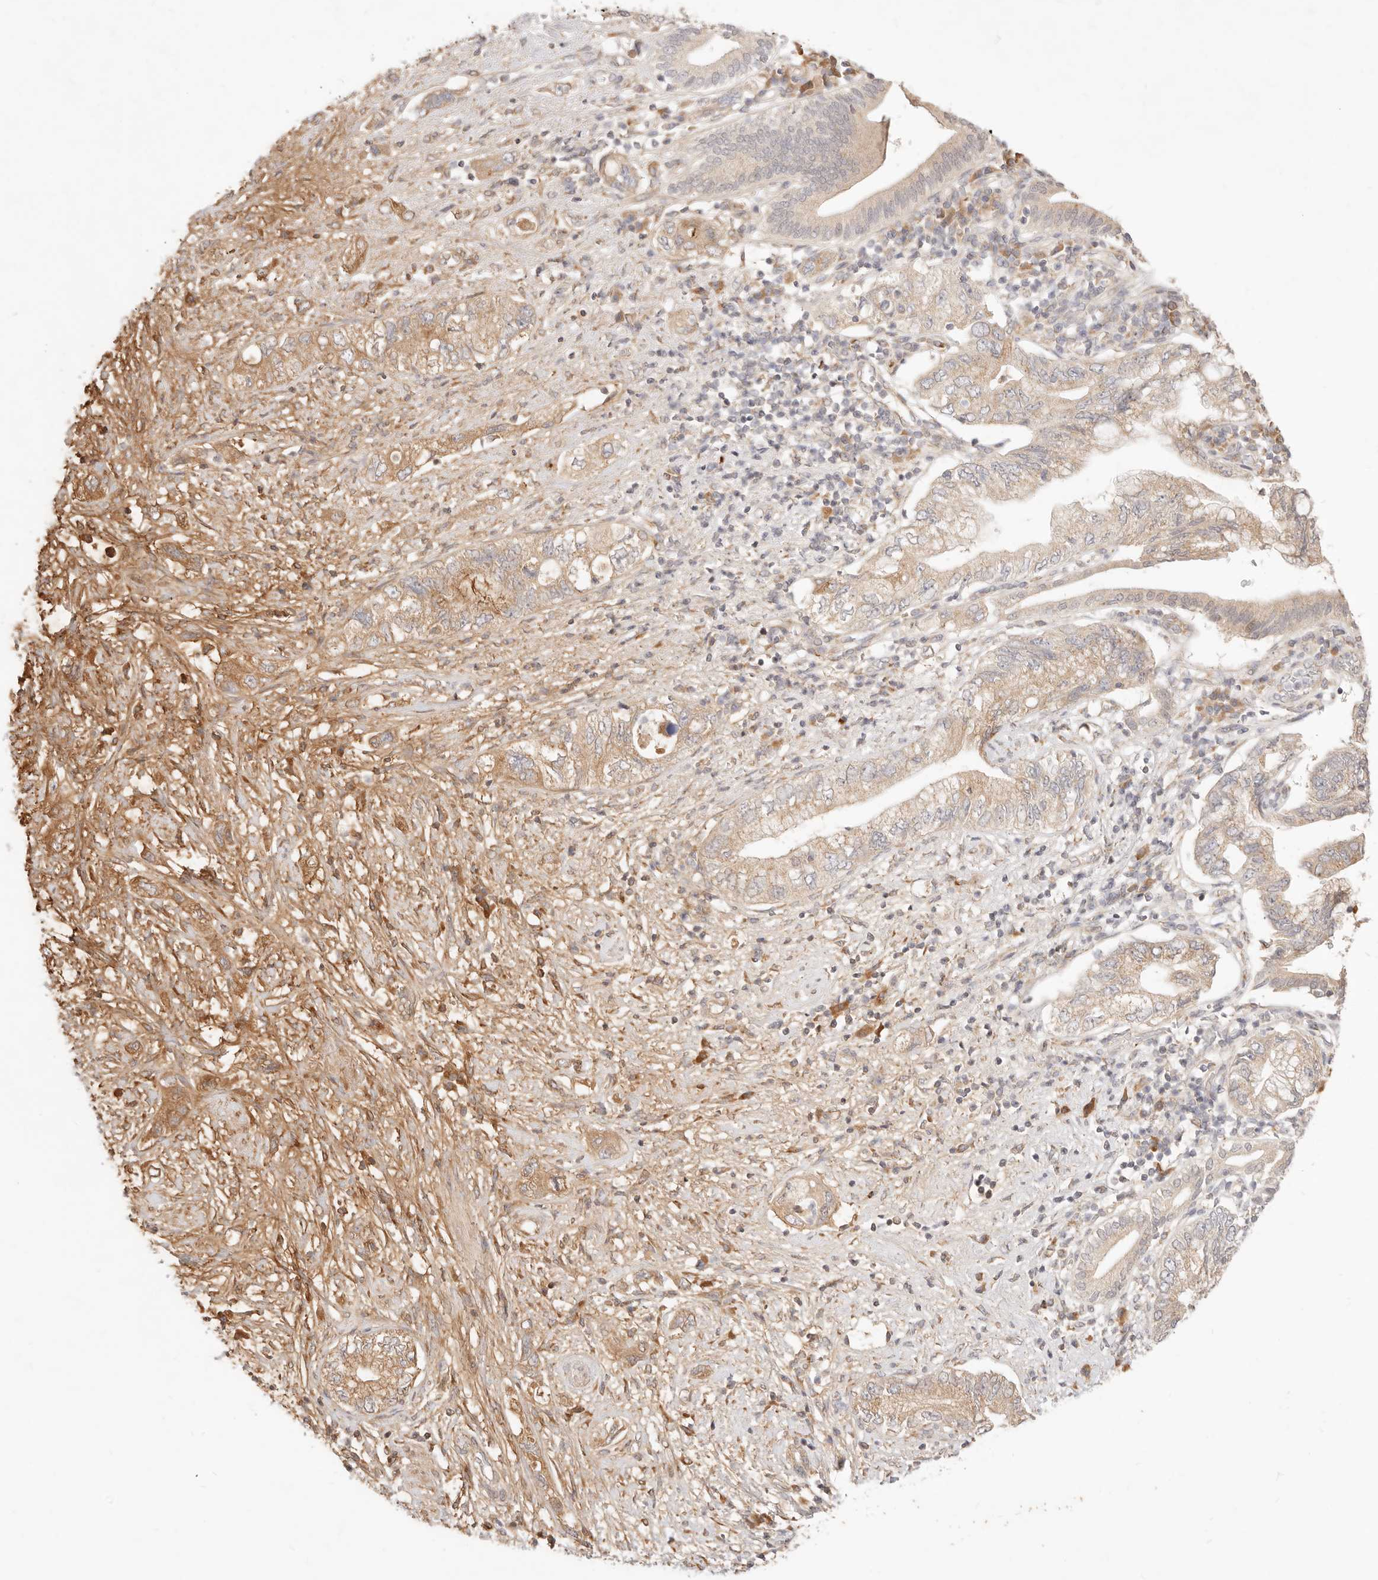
{"staining": {"intensity": "moderate", "quantity": ">75%", "location": "cytoplasmic/membranous"}, "tissue": "pancreatic cancer", "cell_type": "Tumor cells", "image_type": "cancer", "snomed": [{"axis": "morphology", "description": "Adenocarcinoma, NOS"}, {"axis": "topography", "description": "Pancreas"}], "caption": "A medium amount of moderate cytoplasmic/membranous staining is present in about >75% of tumor cells in pancreatic cancer (adenocarcinoma) tissue.", "gene": "UBXN10", "patient": {"sex": "female", "age": 73}}